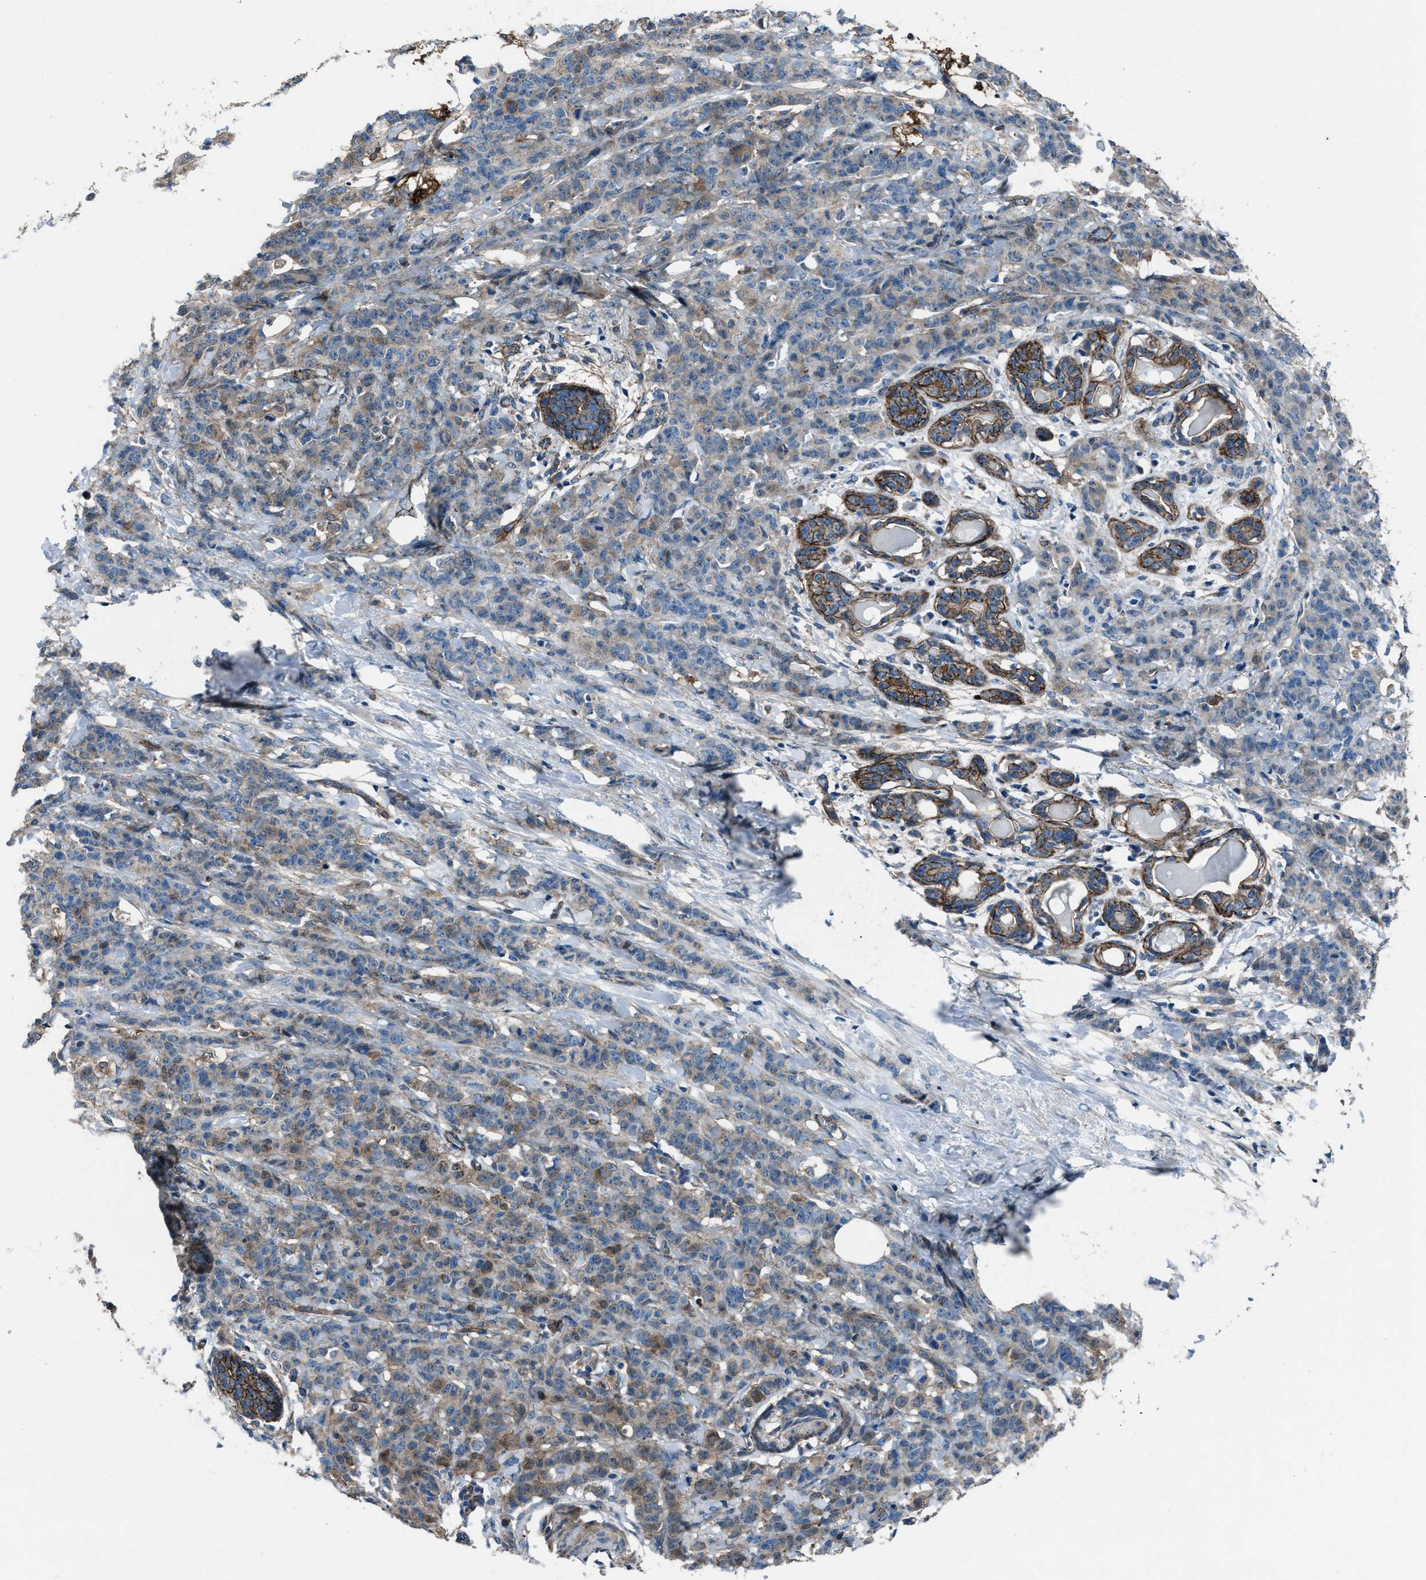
{"staining": {"intensity": "weak", "quantity": "25%-75%", "location": "cytoplasmic/membranous"}, "tissue": "breast cancer", "cell_type": "Tumor cells", "image_type": "cancer", "snomed": [{"axis": "morphology", "description": "Normal tissue, NOS"}, {"axis": "morphology", "description": "Duct carcinoma"}, {"axis": "topography", "description": "Breast"}], "caption": "Breast cancer stained with immunohistochemistry (IHC) shows weak cytoplasmic/membranous expression in about 25%-75% of tumor cells. The protein of interest is shown in brown color, while the nuclei are stained blue.", "gene": "SVIL", "patient": {"sex": "female", "age": 40}}